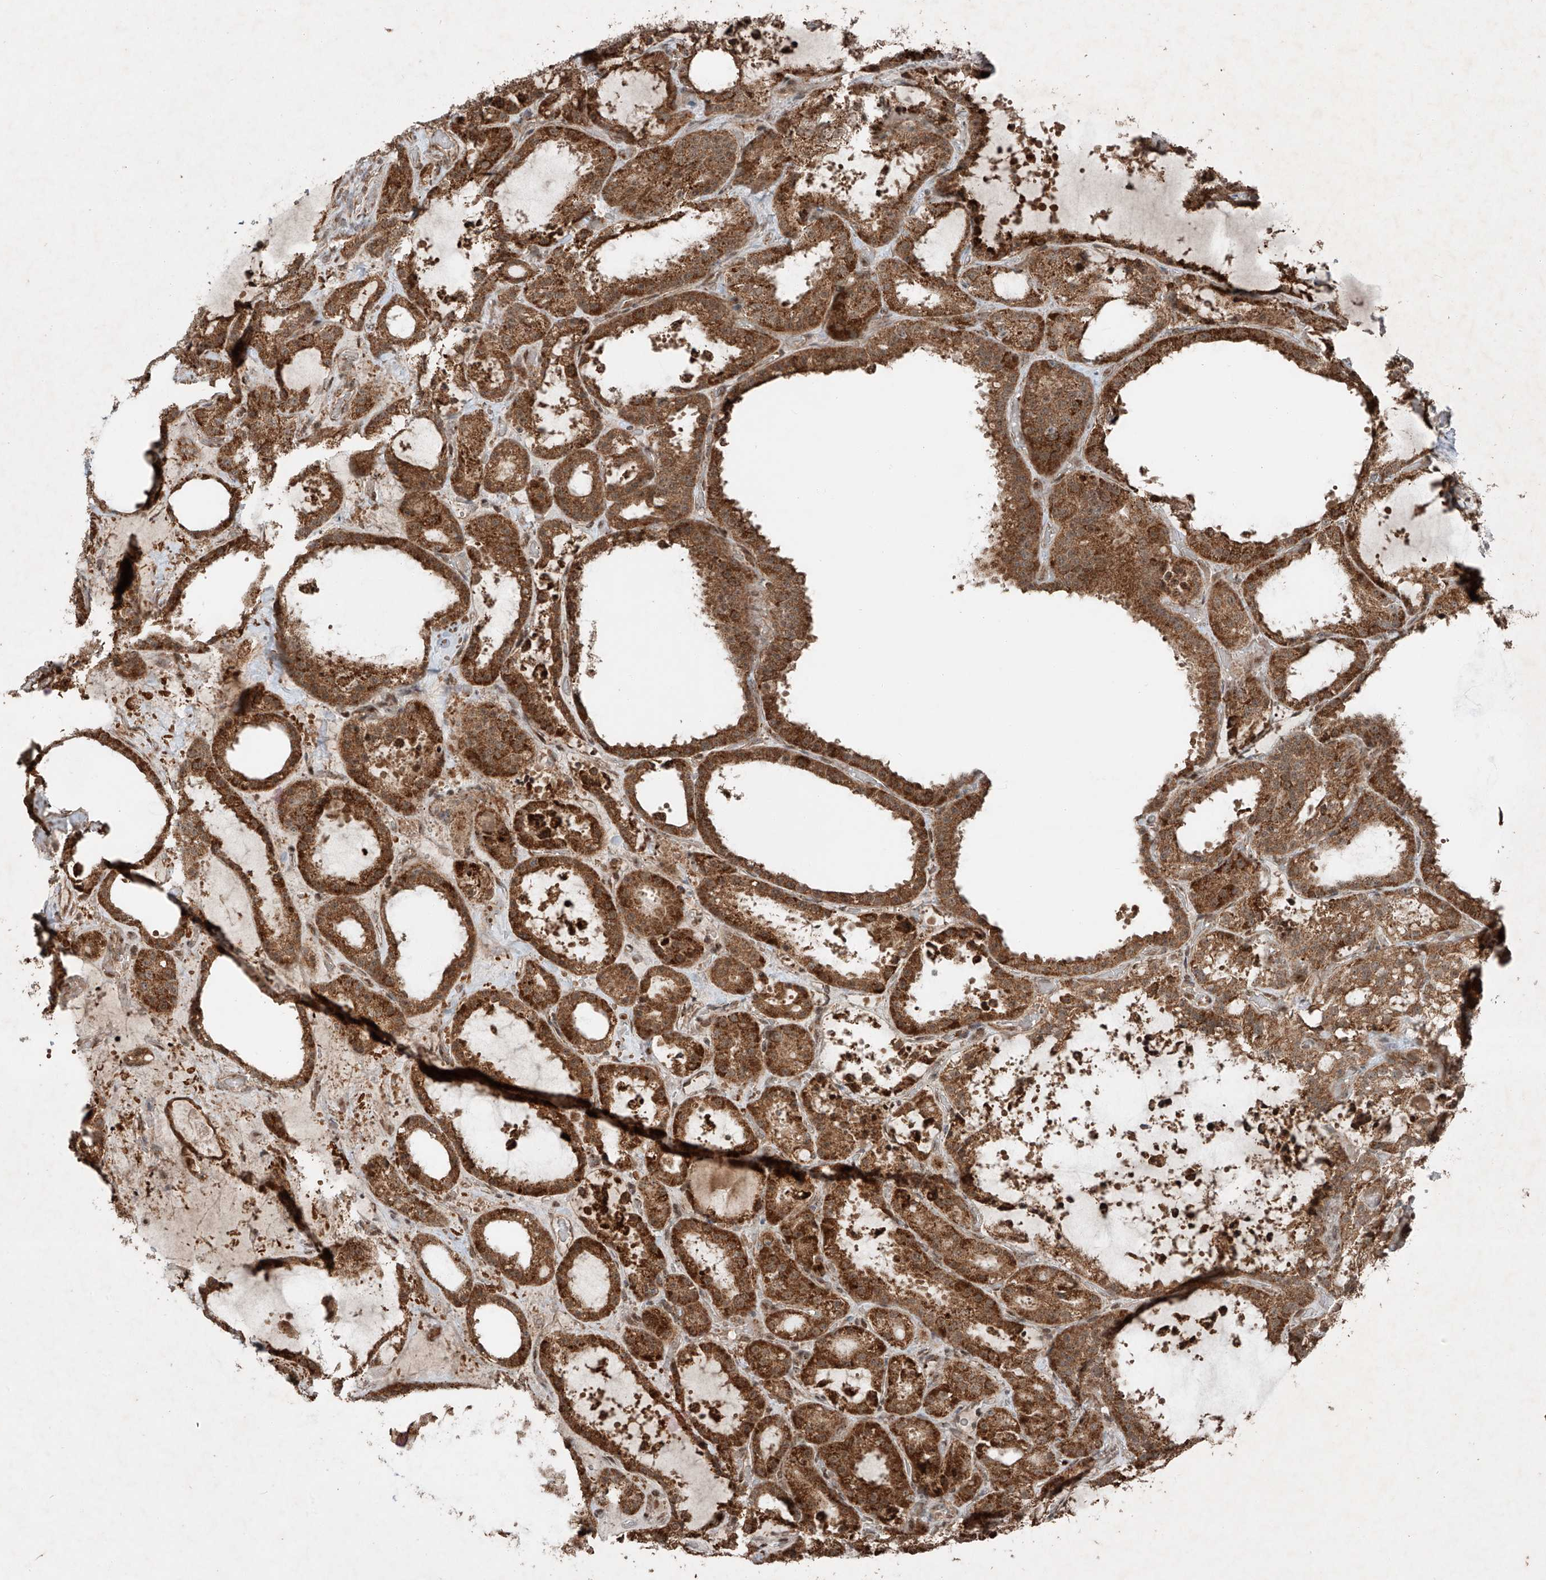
{"staining": {"intensity": "strong", "quantity": ">75%", "location": "cytoplasmic/membranous"}, "tissue": "thyroid cancer", "cell_type": "Tumor cells", "image_type": "cancer", "snomed": [{"axis": "morphology", "description": "Papillary adenocarcinoma, NOS"}, {"axis": "topography", "description": "Thyroid gland"}], "caption": "Immunohistochemical staining of thyroid cancer (papillary adenocarcinoma) shows high levels of strong cytoplasmic/membranous protein expression in approximately >75% of tumor cells. Ihc stains the protein in brown and the nuclei are stained blue.", "gene": "ZNF620", "patient": {"sex": "male", "age": 77}}